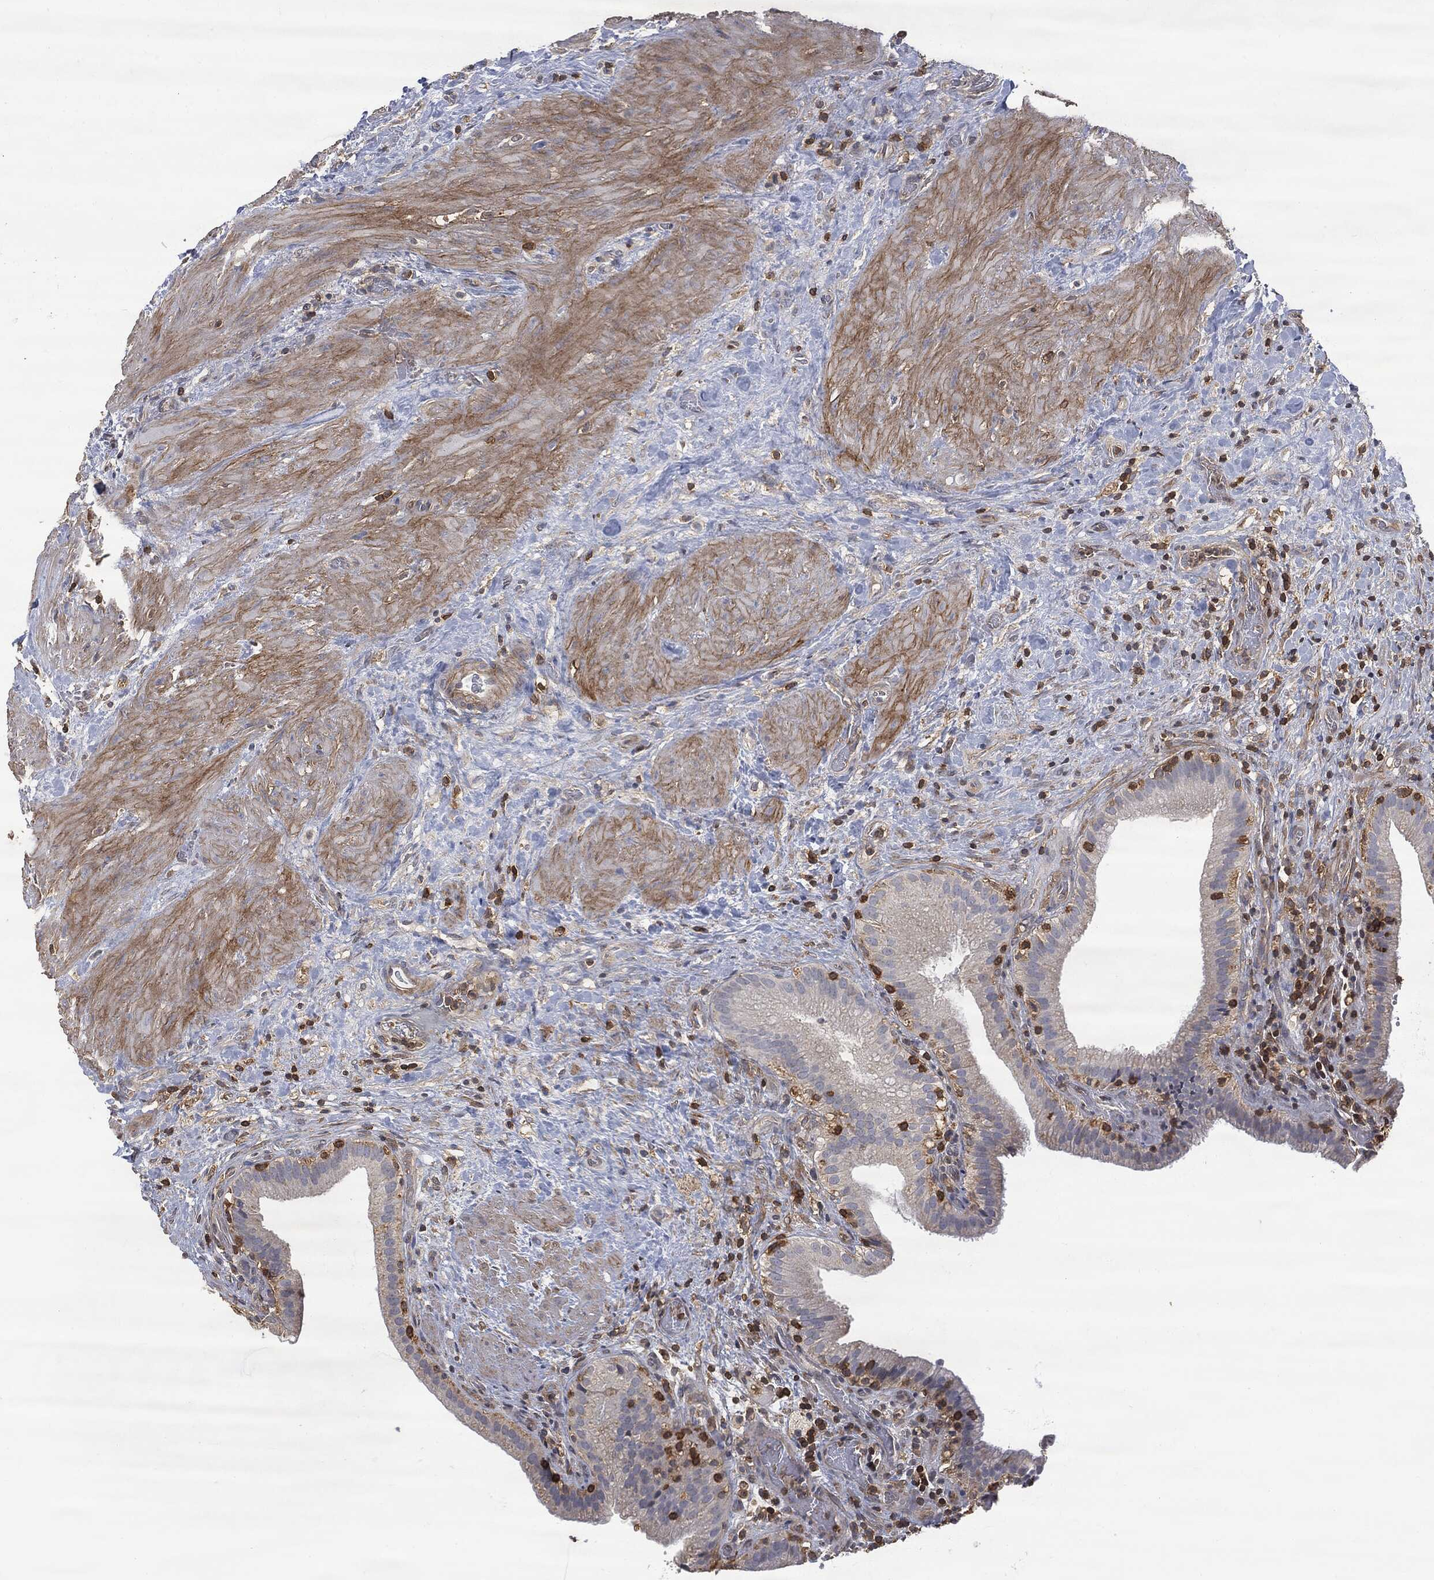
{"staining": {"intensity": "negative", "quantity": "none", "location": "none"}, "tissue": "gallbladder", "cell_type": "Glandular cells", "image_type": "normal", "snomed": [{"axis": "morphology", "description": "Normal tissue, NOS"}, {"axis": "topography", "description": "Gallbladder"}], "caption": "The histopathology image demonstrates no significant expression in glandular cells of gallbladder. (DAB IHC, high magnification).", "gene": "PSMB10", "patient": {"sex": "male", "age": 62}}